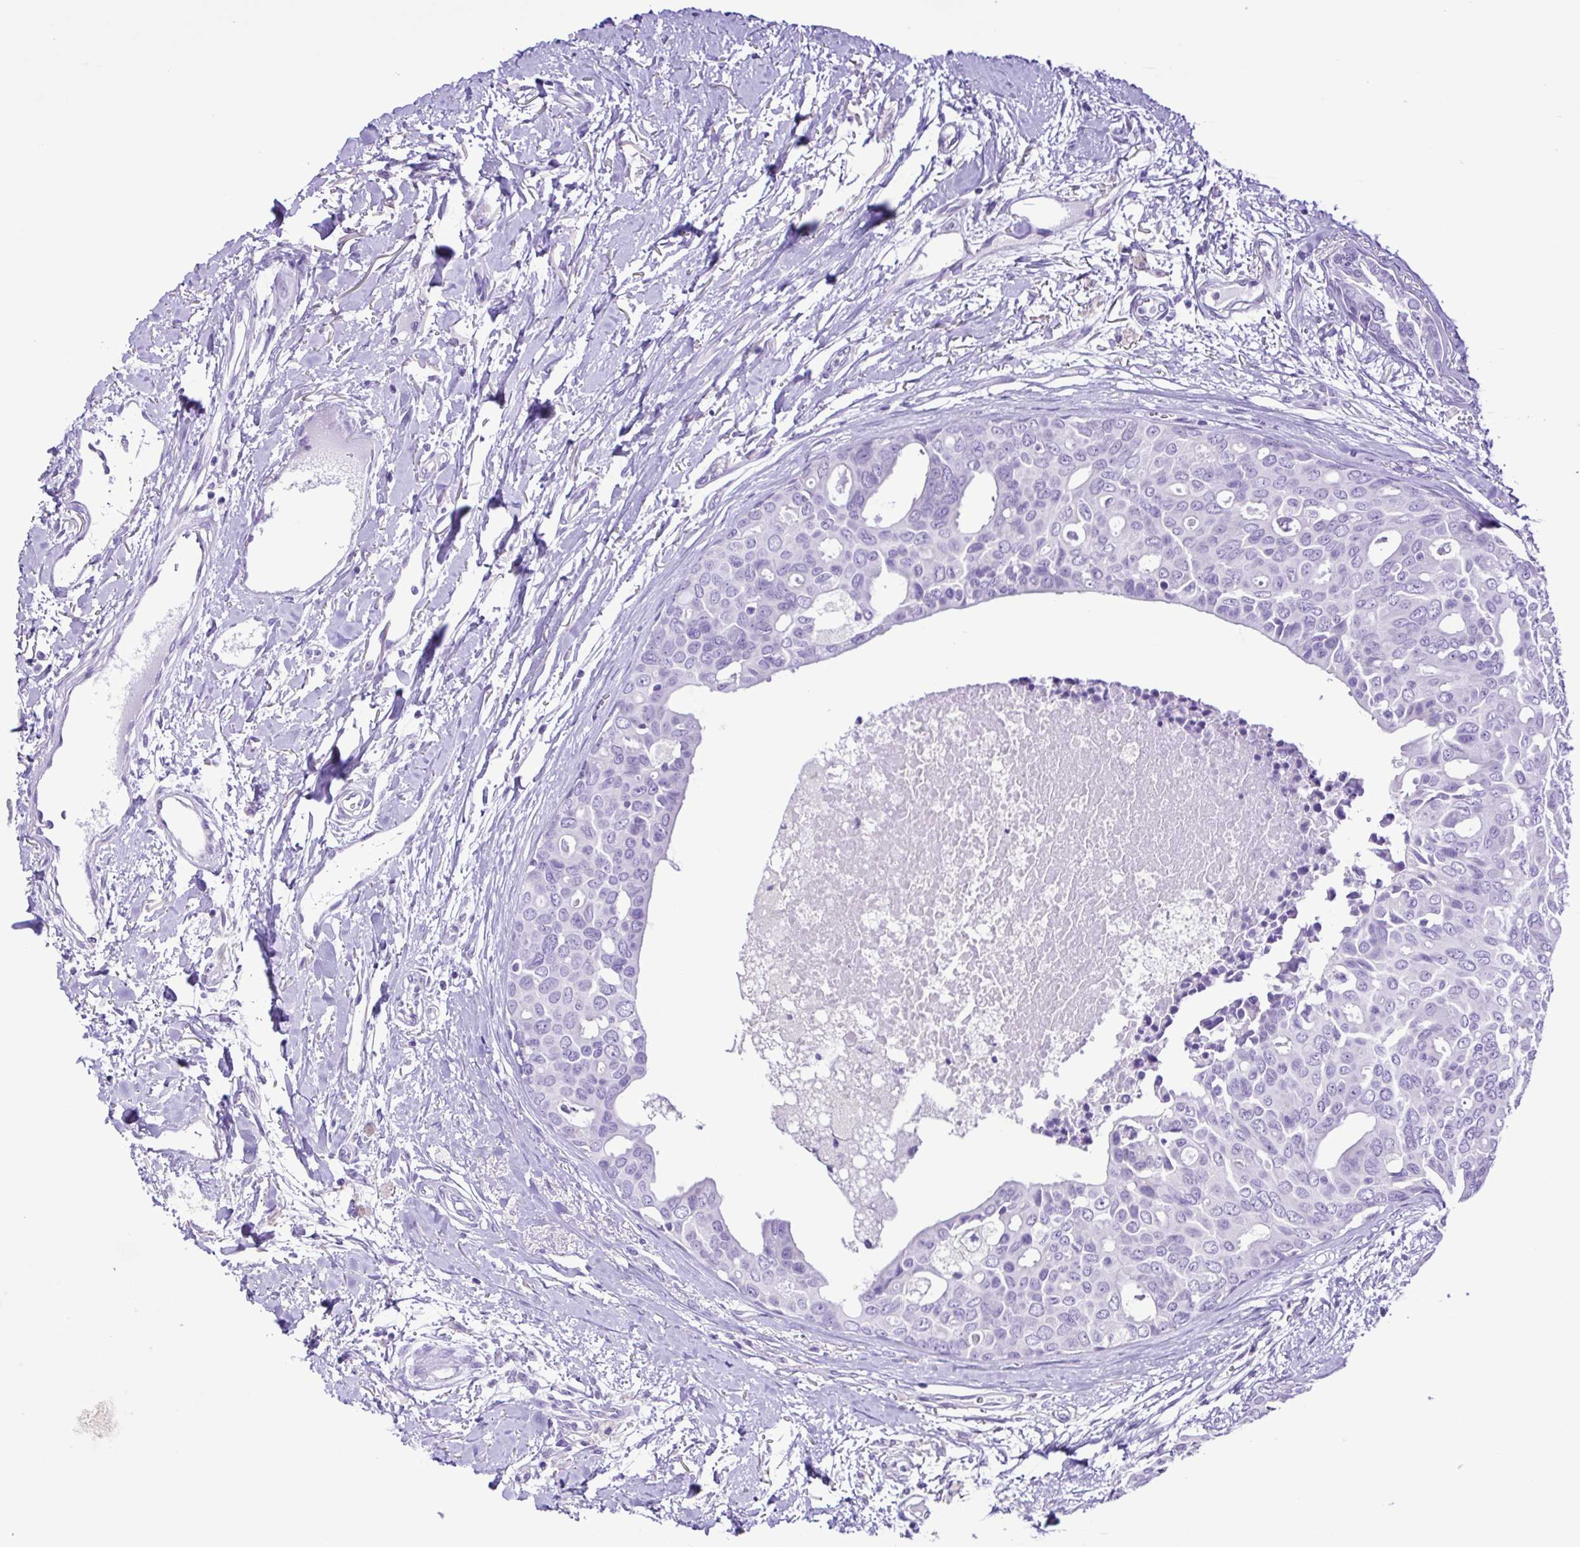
{"staining": {"intensity": "negative", "quantity": "none", "location": "none"}, "tissue": "breast cancer", "cell_type": "Tumor cells", "image_type": "cancer", "snomed": [{"axis": "morphology", "description": "Duct carcinoma"}, {"axis": "topography", "description": "Breast"}], "caption": "Breast infiltrating ductal carcinoma stained for a protein using immunohistochemistry (IHC) shows no staining tumor cells.", "gene": "SYT1", "patient": {"sex": "female", "age": 54}}